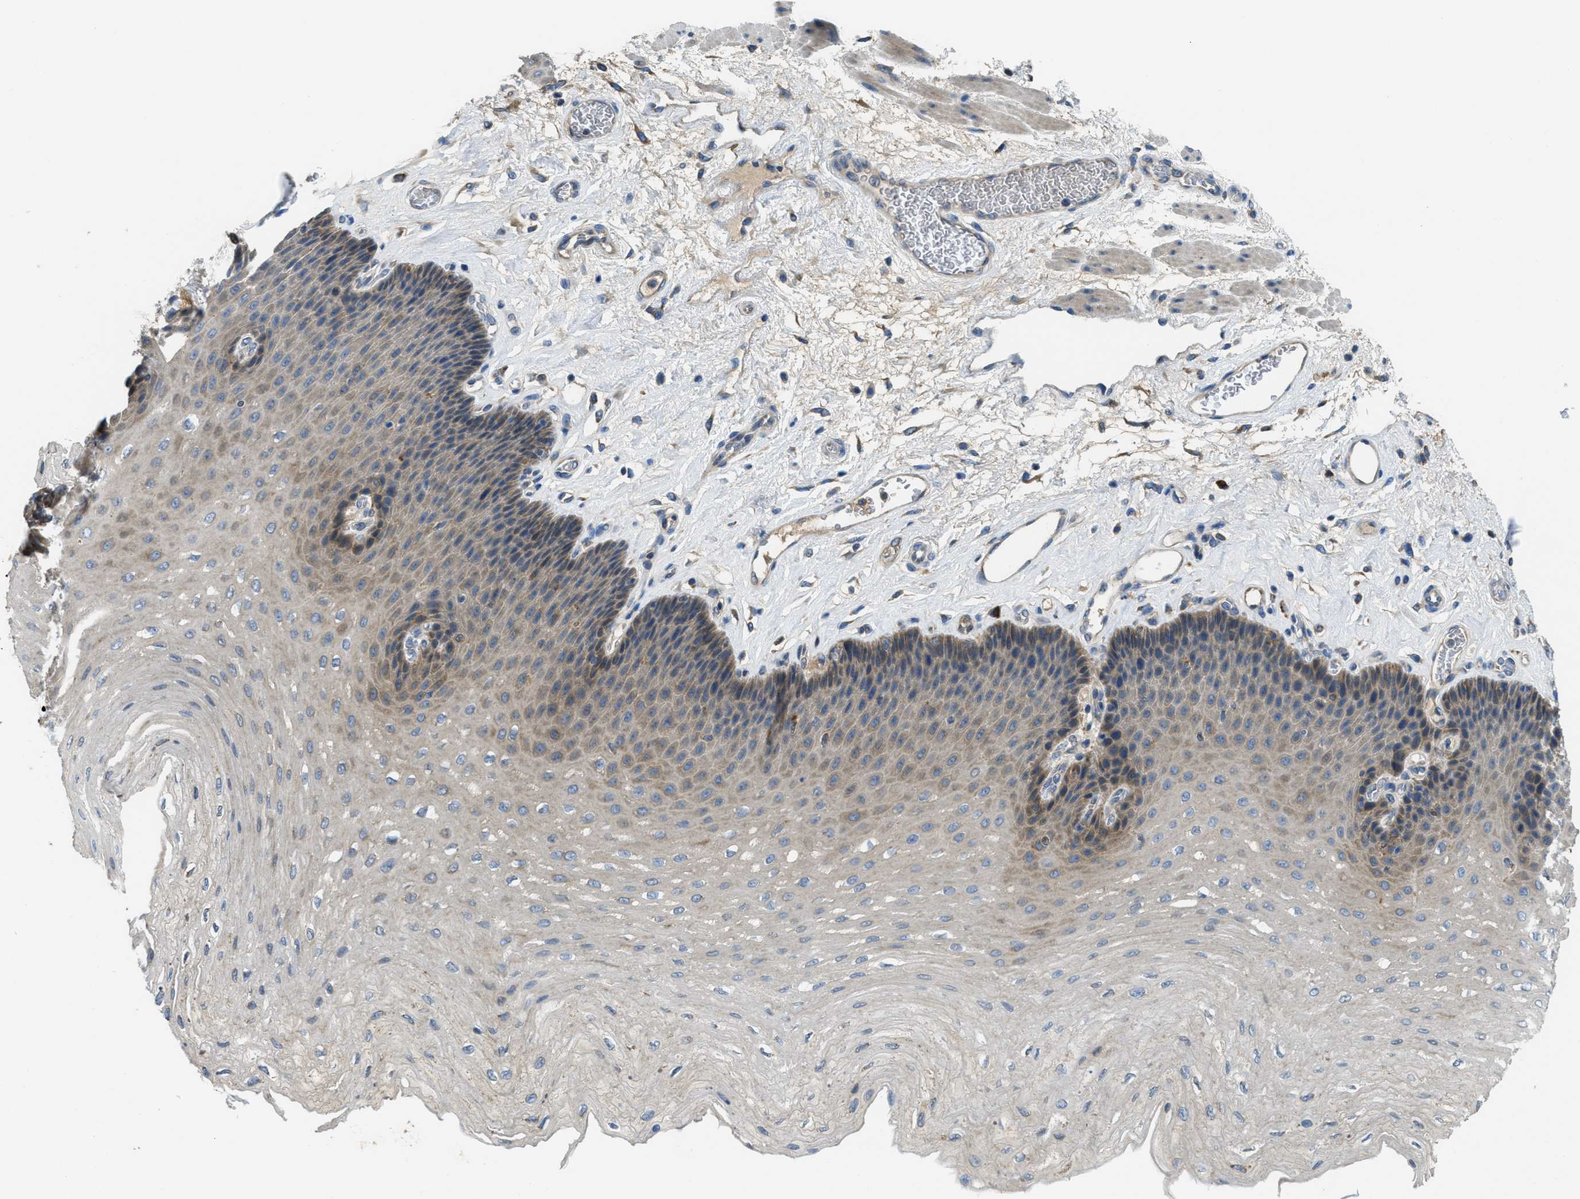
{"staining": {"intensity": "weak", "quantity": "<25%", "location": "cytoplasmic/membranous"}, "tissue": "esophagus", "cell_type": "Squamous epithelial cells", "image_type": "normal", "snomed": [{"axis": "morphology", "description": "Normal tissue, NOS"}, {"axis": "topography", "description": "Esophagus"}], "caption": "Immunohistochemistry (IHC) histopathology image of unremarkable esophagus: human esophagus stained with DAB (3,3'-diaminobenzidine) demonstrates no significant protein positivity in squamous epithelial cells. Nuclei are stained in blue.", "gene": "SSR1", "patient": {"sex": "female", "age": 72}}